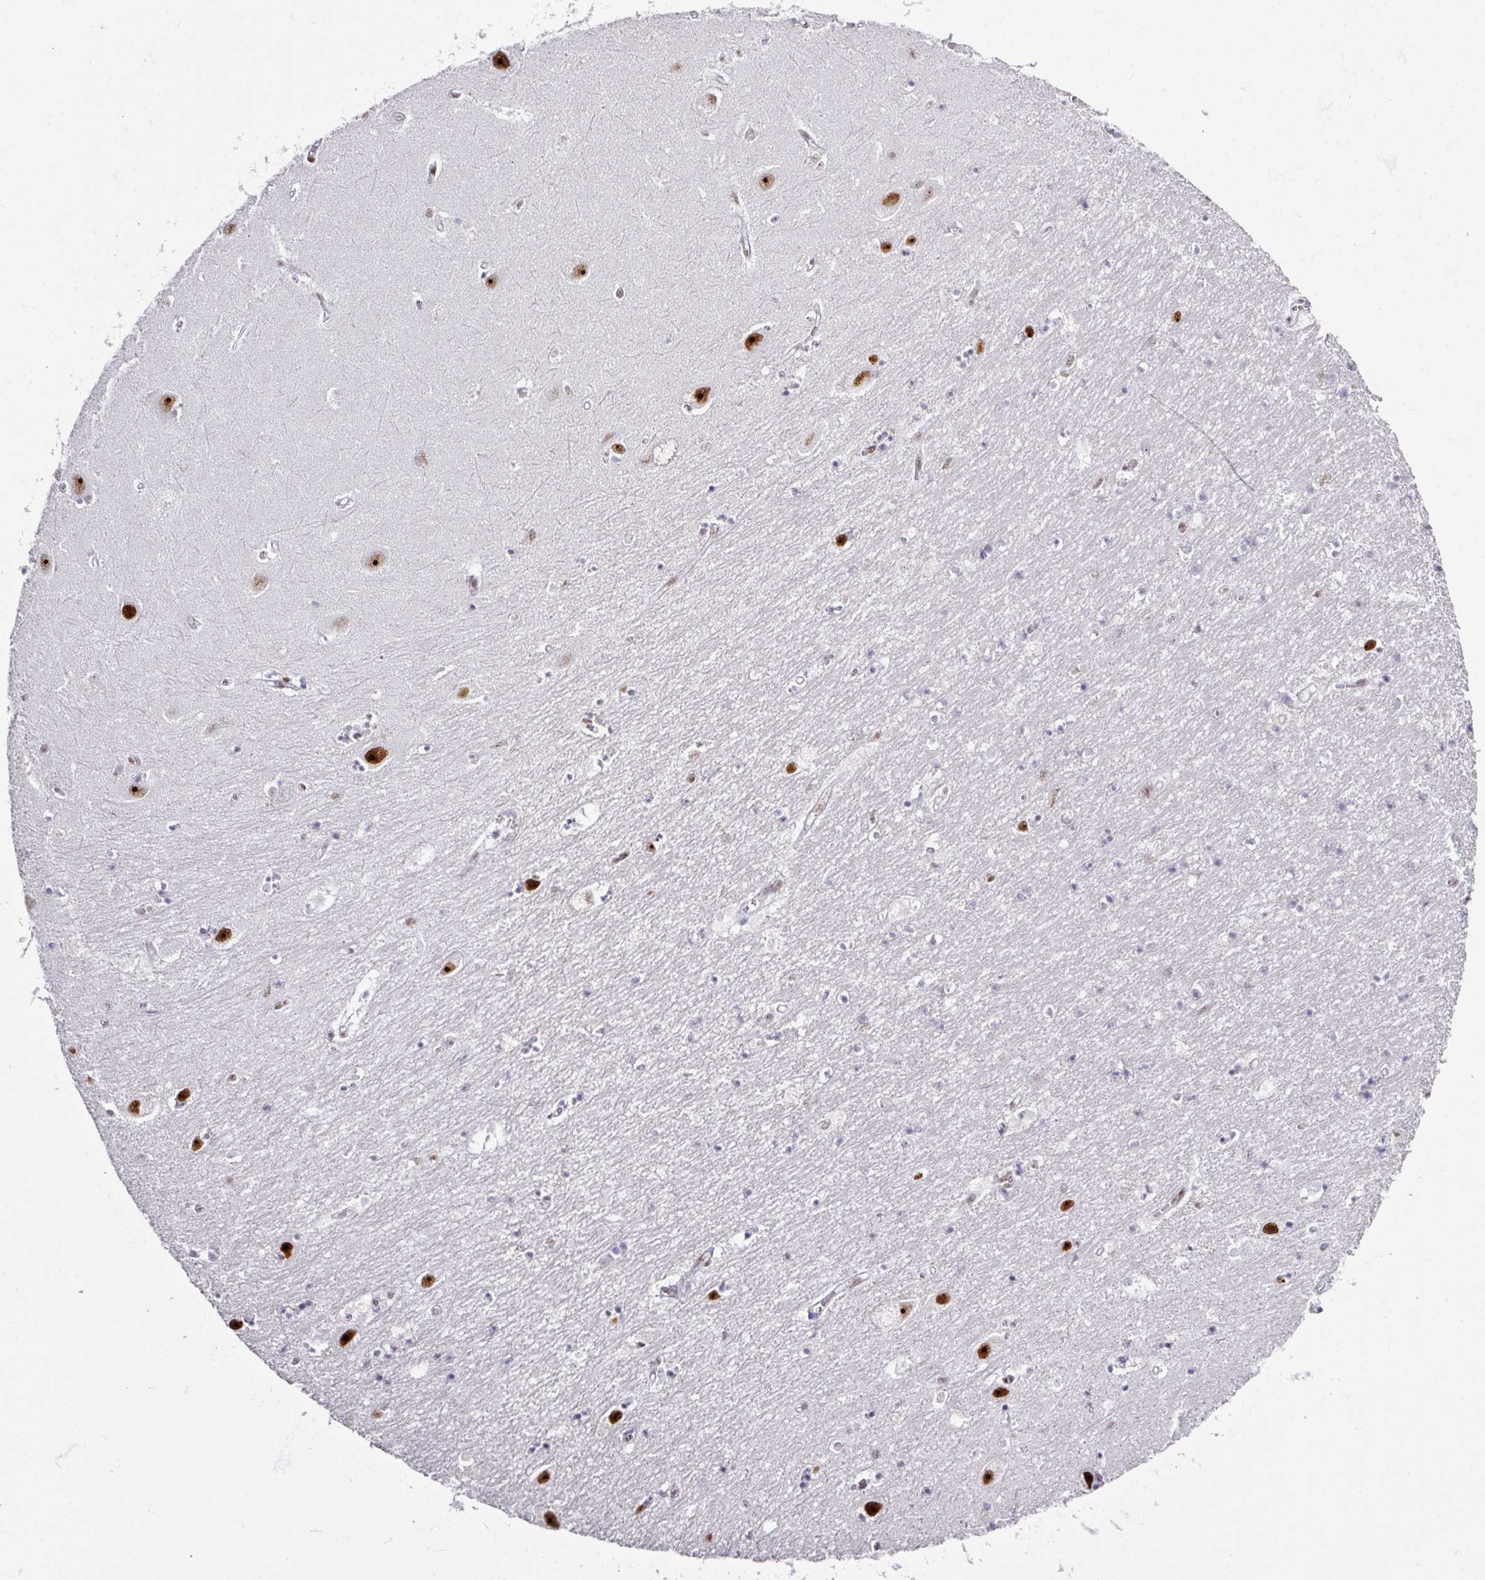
{"staining": {"intensity": "moderate", "quantity": "25%-75%", "location": "nuclear"}, "tissue": "hippocampus", "cell_type": "Glial cells", "image_type": "normal", "snomed": [{"axis": "morphology", "description": "Normal tissue, NOS"}, {"axis": "topography", "description": "Hippocampus"}], "caption": "Brown immunohistochemical staining in benign hippocampus displays moderate nuclear positivity in about 25%-75% of glial cells.", "gene": "ADAR", "patient": {"sex": "female", "age": 64}}